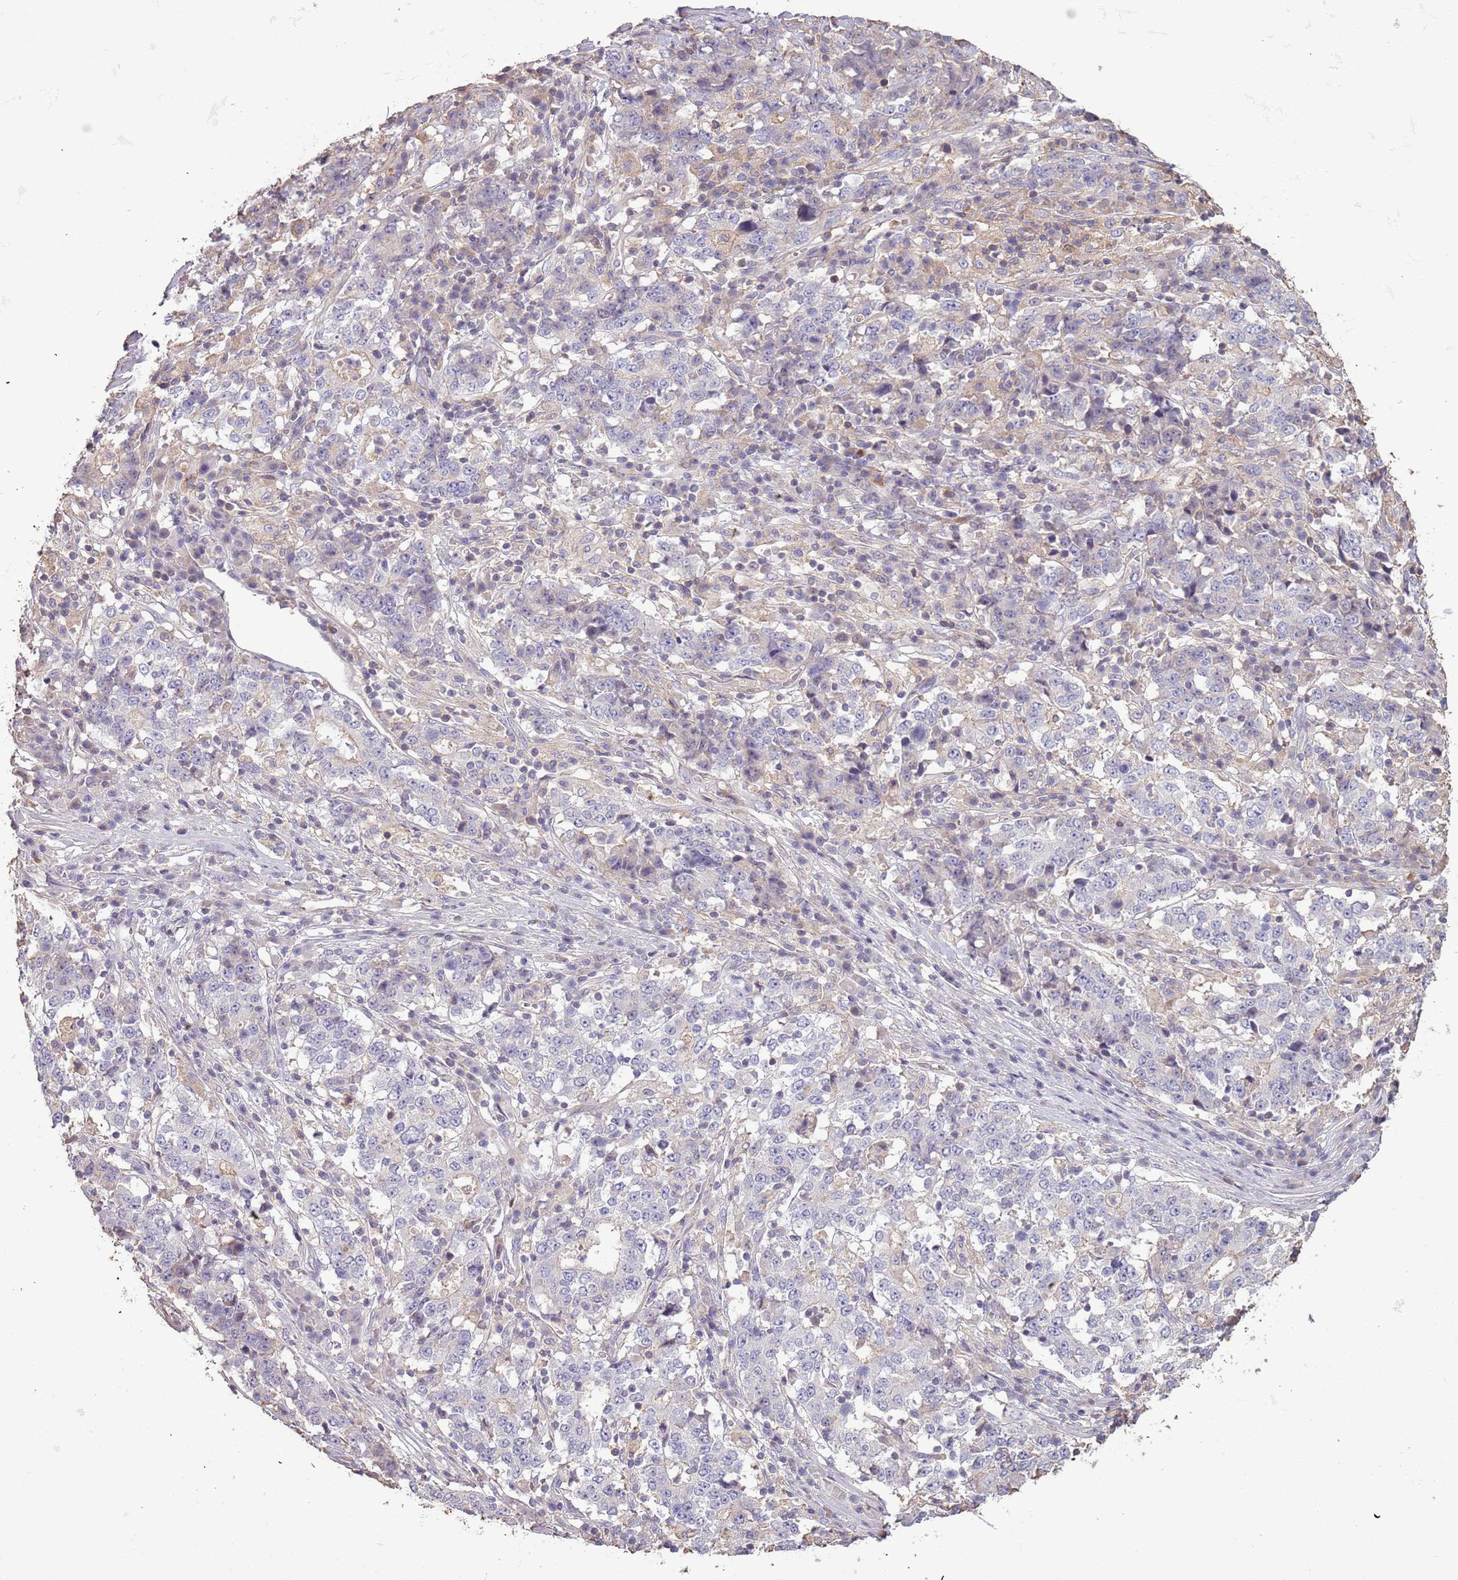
{"staining": {"intensity": "negative", "quantity": "none", "location": "none"}, "tissue": "stomach cancer", "cell_type": "Tumor cells", "image_type": "cancer", "snomed": [{"axis": "morphology", "description": "Adenocarcinoma, NOS"}, {"axis": "topography", "description": "Stomach"}], "caption": "Adenocarcinoma (stomach) stained for a protein using IHC shows no positivity tumor cells.", "gene": "FECH", "patient": {"sex": "male", "age": 59}}